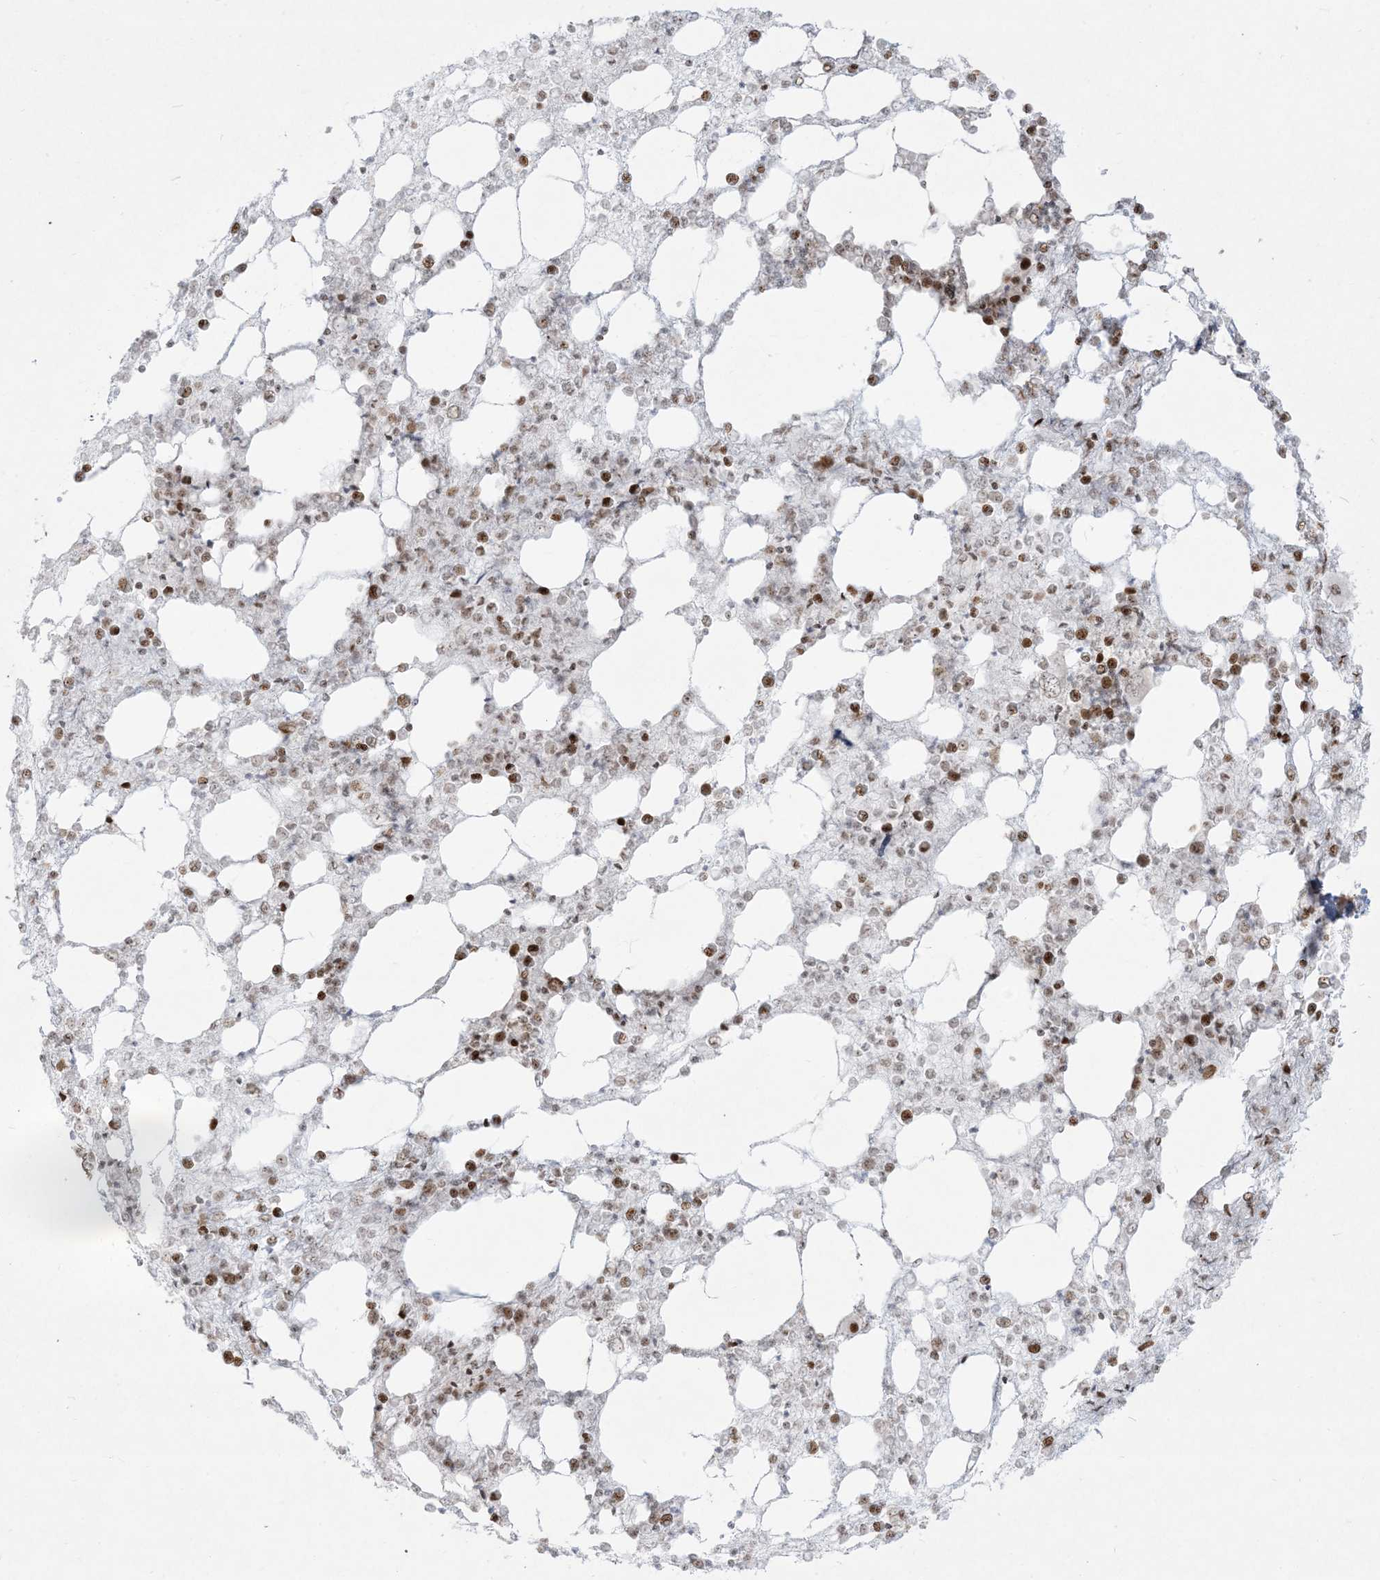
{"staining": {"intensity": "moderate", "quantity": "25%-75%", "location": "nuclear"}, "tissue": "bone marrow", "cell_type": "Hematopoietic cells", "image_type": "normal", "snomed": [{"axis": "morphology", "description": "Normal tissue, NOS"}, {"axis": "topography", "description": "Bone marrow"}], "caption": "A brown stain labels moderate nuclear positivity of a protein in hematopoietic cells of benign human bone marrow. (DAB = brown stain, brightfield microscopy at high magnification).", "gene": "RBM10", "patient": {"sex": "female", "age": 57}}